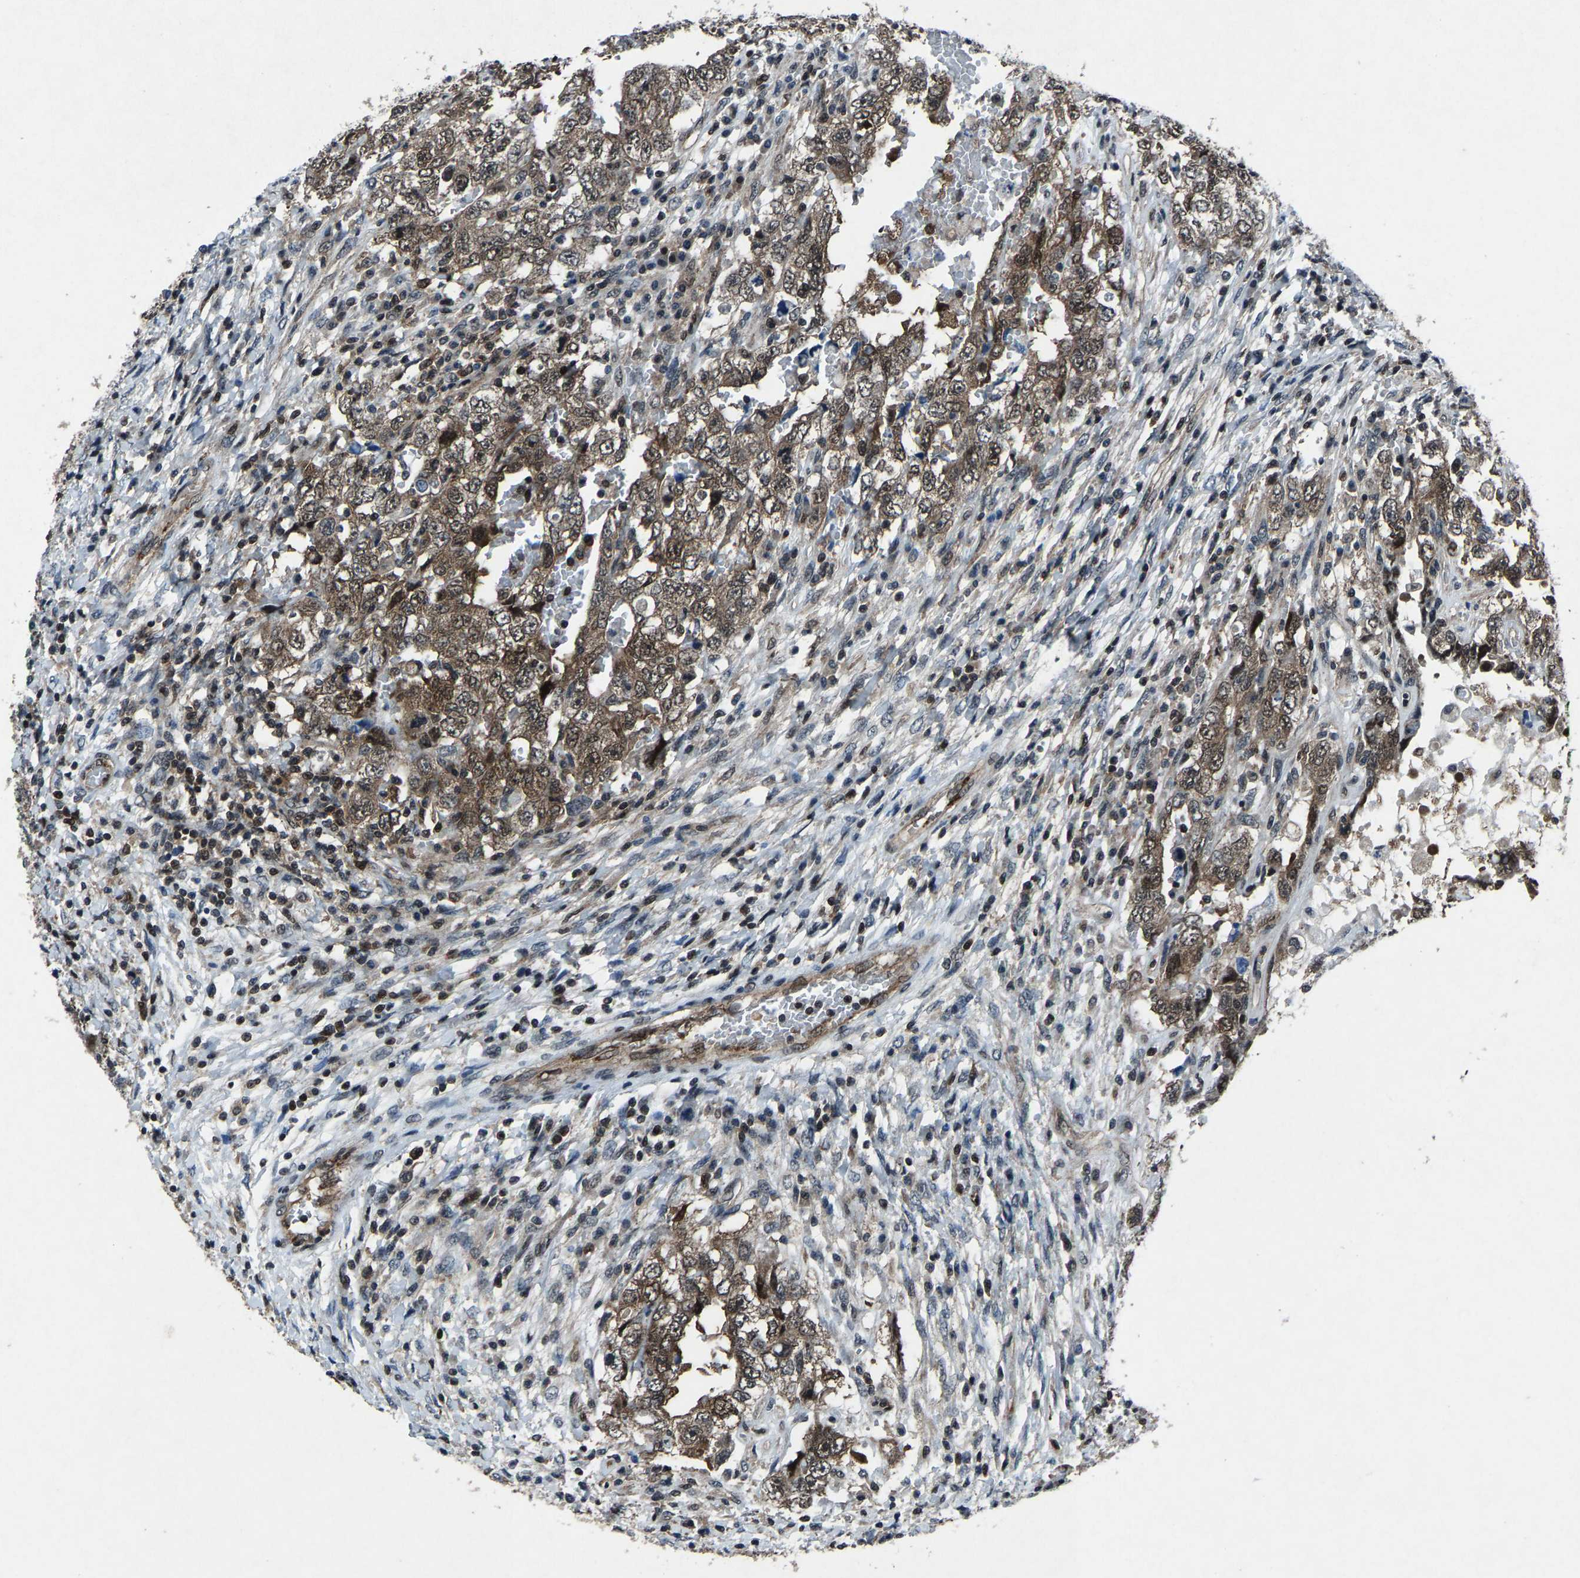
{"staining": {"intensity": "moderate", "quantity": ">75%", "location": "cytoplasmic/membranous,nuclear"}, "tissue": "testis cancer", "cell_type": "Tumor cells", "image_type": "cancer", "snomed": [{"axis": "morphology", "description": "Carcinoma, Embryonal, NOS"}, {"axis": "topography", "description": "Testis"}], "caption": "Tumor cells demonstrate moderate cytoplasmic/membranous and nuclear staining in about >75% of cells in testis cancer. (DAB IHC with brightfield microscopy, high magnification).", "gene": "ATXN3", "patient": {"sex": "male", "age": 26}}